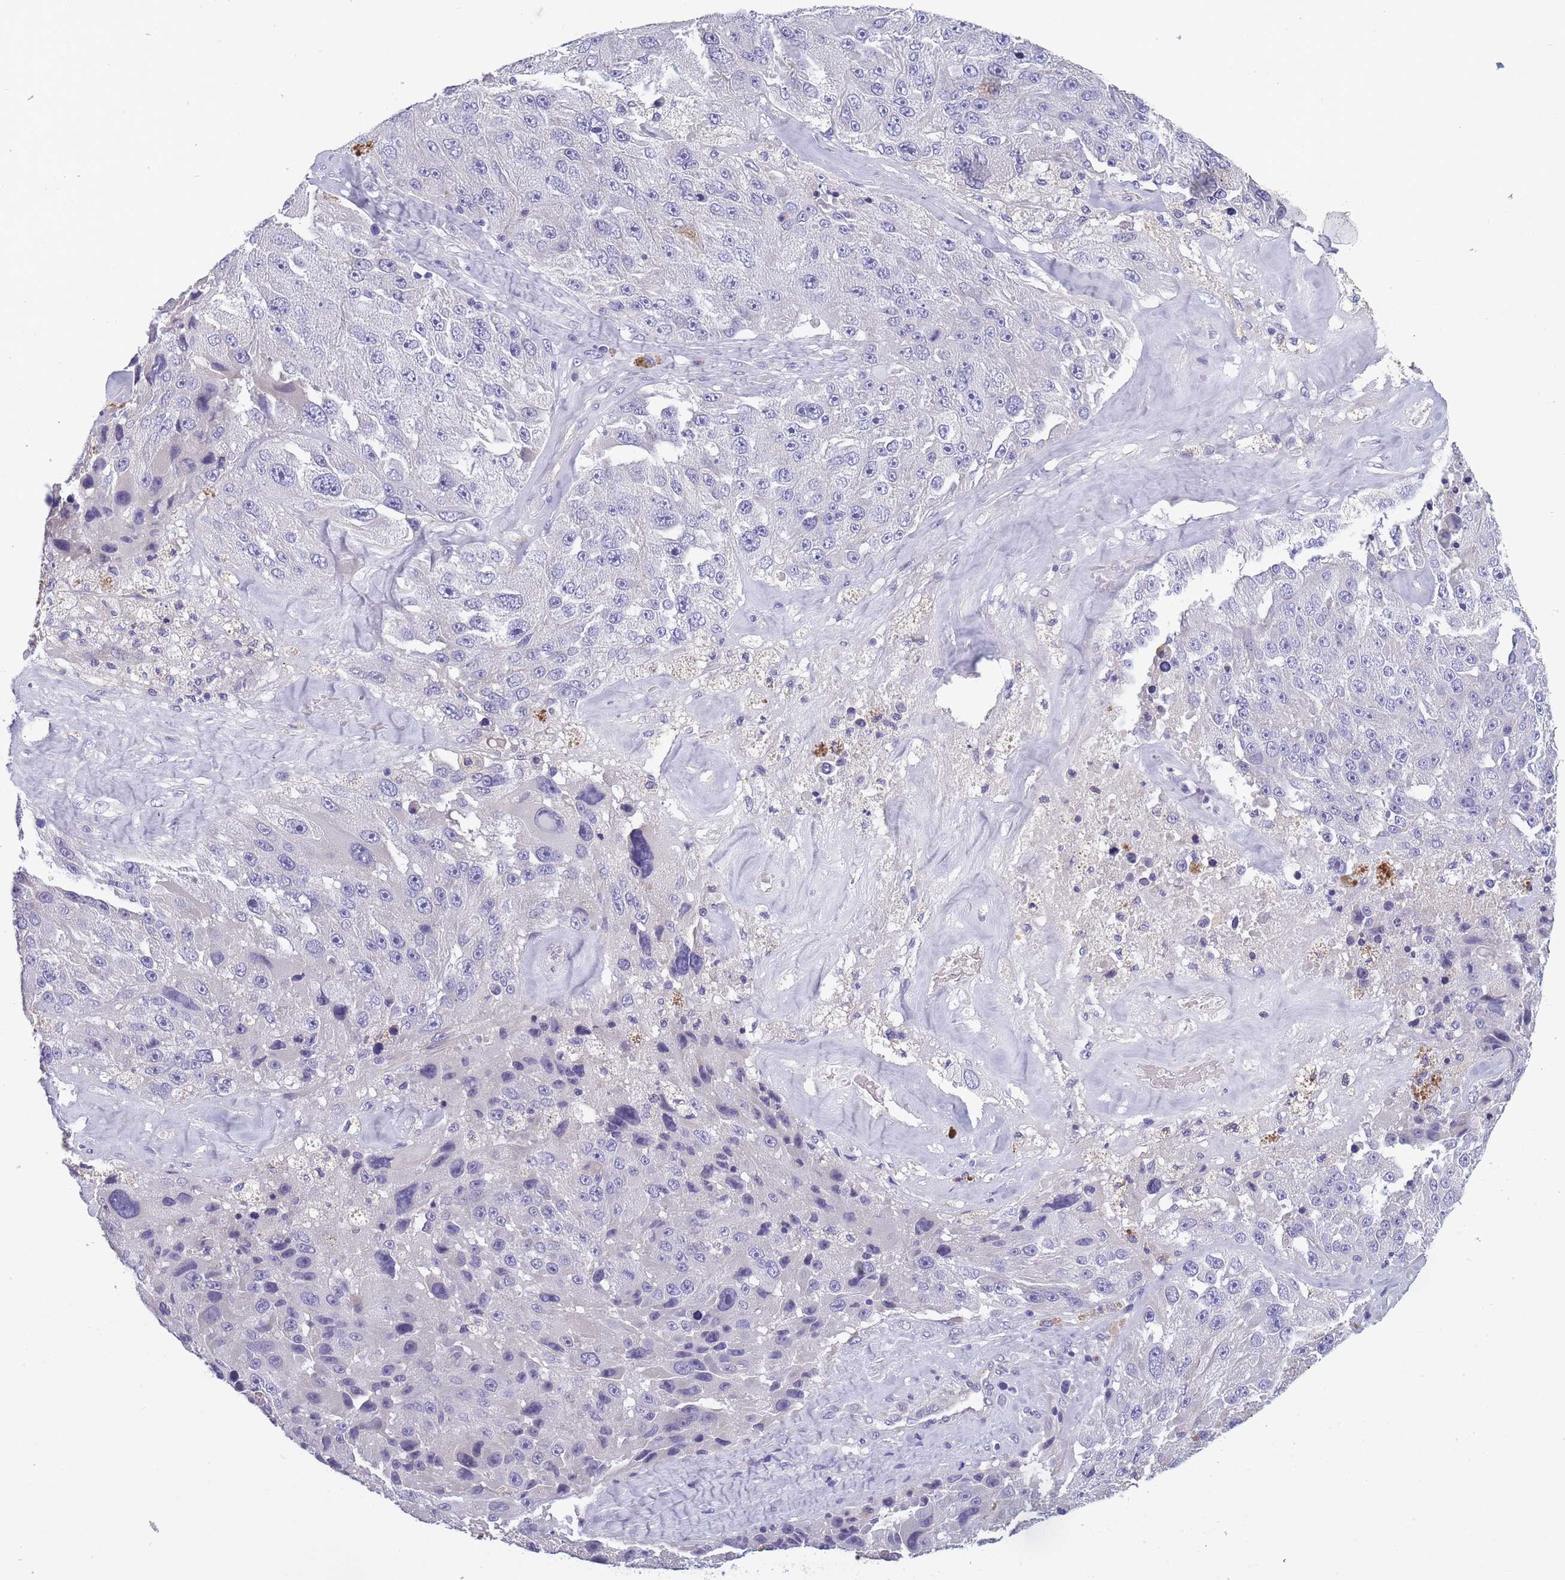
{"staining": {"intensity": "negative", "quantity": "none", "location": "none"}, "tissue": "melanoma", "cell_type": "Tumor cells", "image_type": "cancer", "snomed": [{"axis": "morphology", "description": "Malignant melanoma, Metastatic site"}, {"axis": "topography", "description": "Lymph node"}], "caption": "The histopathology image shows no significant positivity in tumor cells of malignant melanoma (metastatic site).", "gene": "OR4C5", "patient": {"sex": "male", "age": 62}}